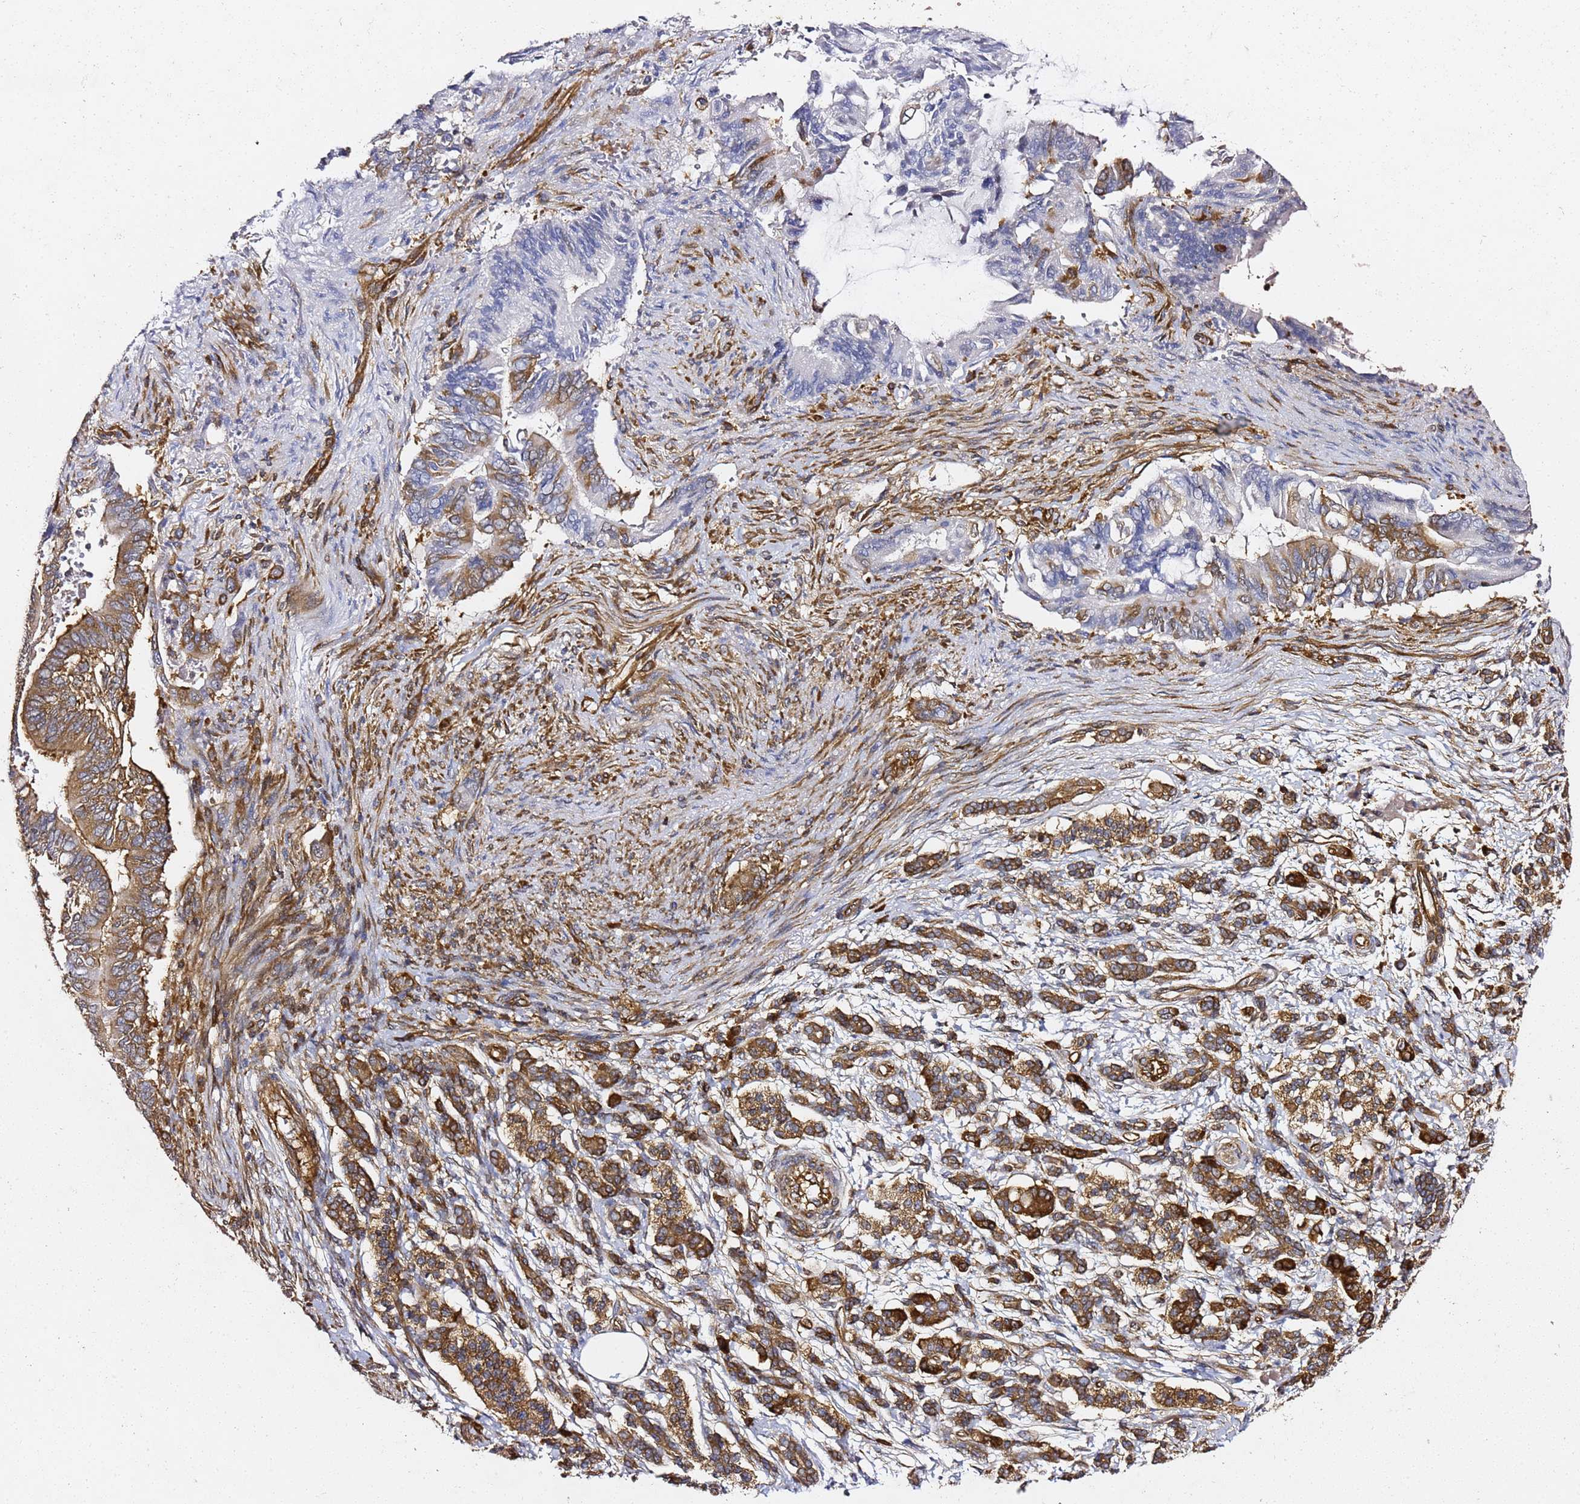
{"staining": {"intensity": "moderate", "quantity": "<25%", "location": "cytoplasmic/membranous"}, "tissue": "pancreatic cancer", "cell_type": "Tumor cells", "image_type": "cancer", "snomed": [{"axis": "morphology", "description": "Adenocarcinoma, NOS"}, {"axis": "topography", "description": "Pancreas"}], "caption": "The immunohistochemical stain labels moderate cytoplasmic/membranous staining in tumor cells of adenocarcinoma (pancreatic) tissue.", "gene": "TPST1", "patient": {"sex": "male", "age": 68}}